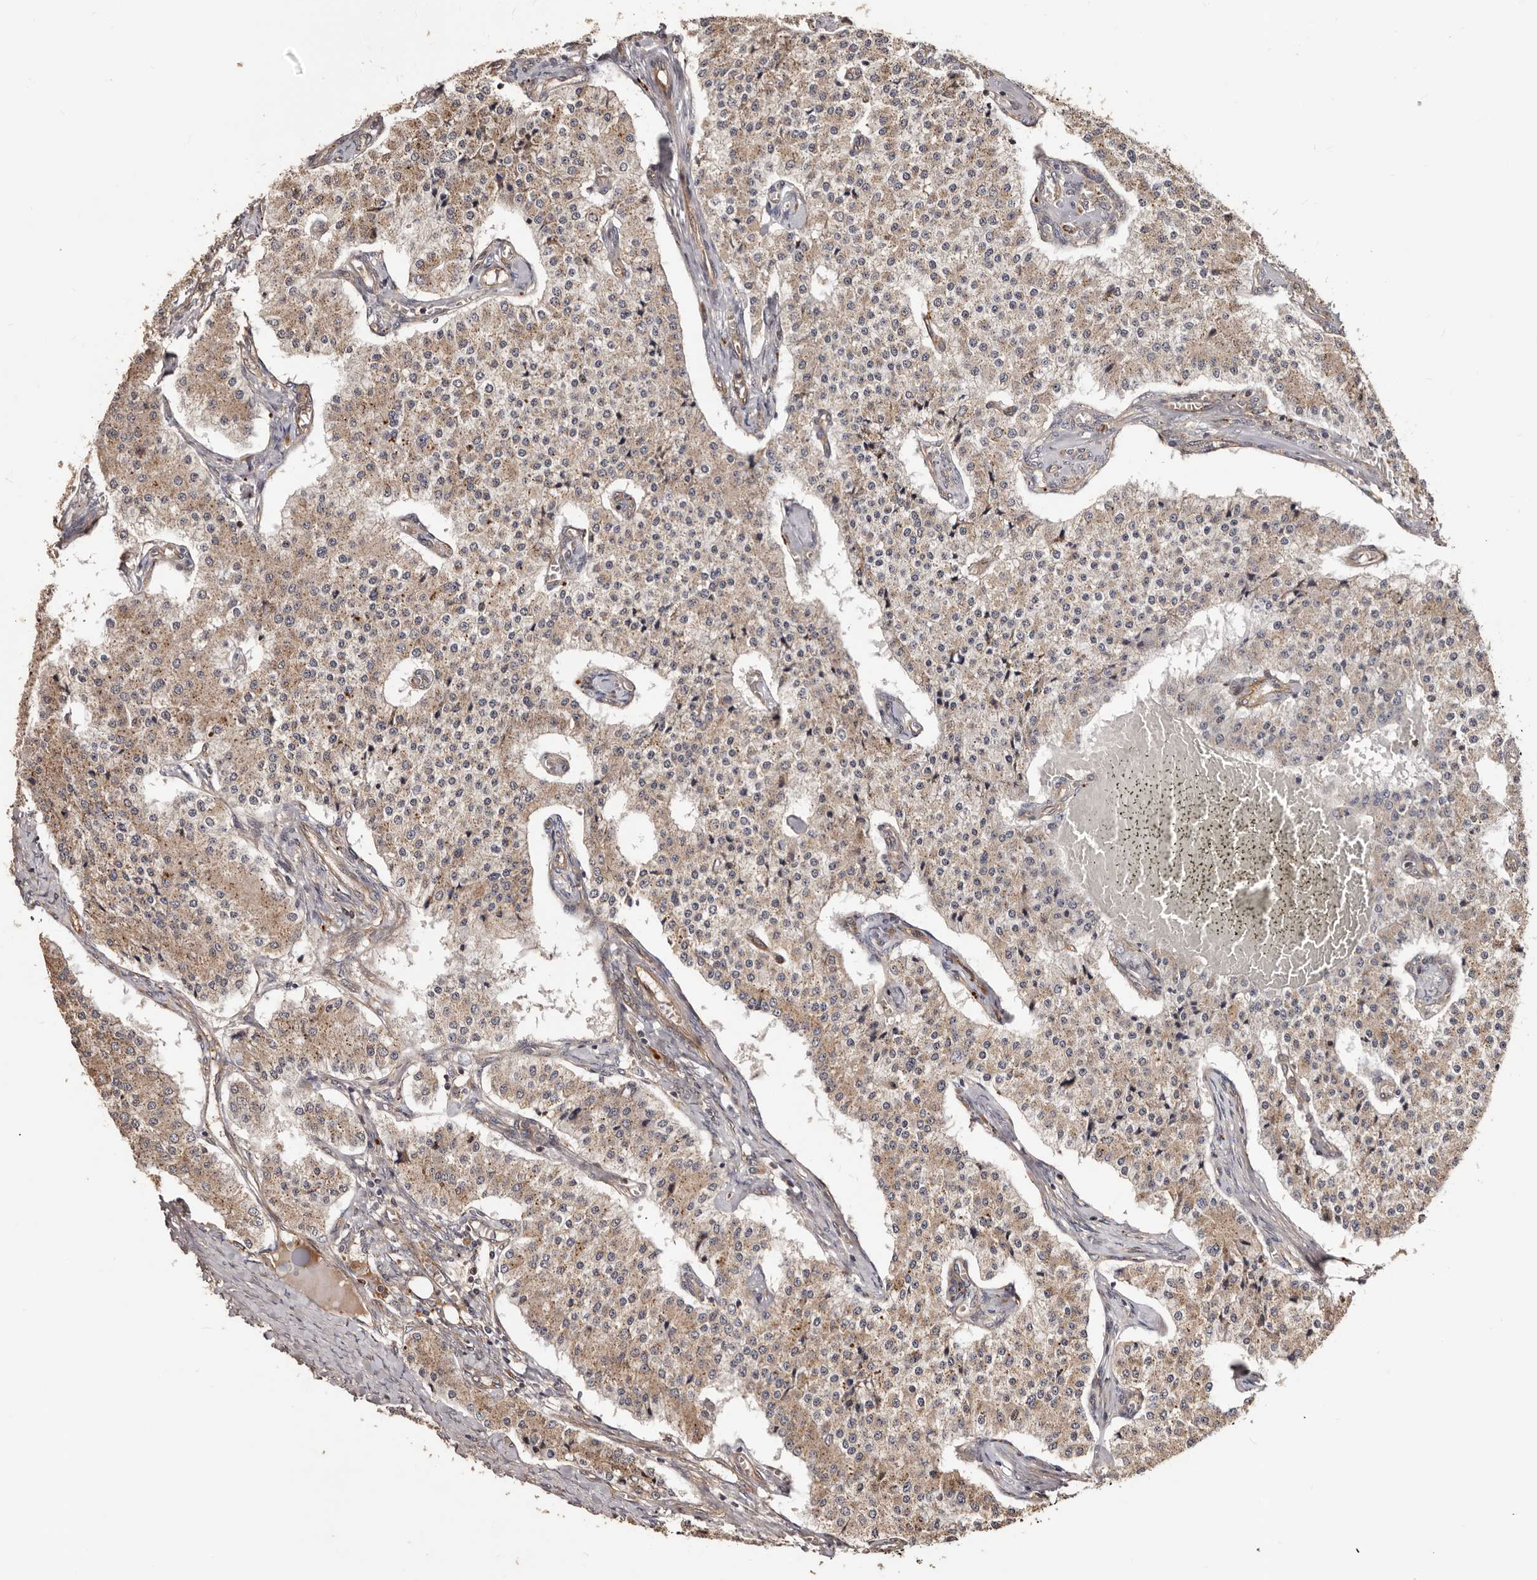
{"staining": {"intensity": "weak", "quantity": ">75%", "location": "cytoplasmic/membranous"}, "tissue": "carcinoid", "cell_type": "Tumor cells", "image_type": "cancer", "snomed": [{"axis": "morphology", "description": "Carcinoid, malignant, NOS"}, {"axis": "topography", "description": "Colon"}], "caption": "Human malignant carcinoid stained for a protein (brown) shows weak cytoplasmic/membranous positive positivity in about >75% of tumor cells.", "gene": "GTPBP1", "patient": {"sex": "female", "age": 52}}